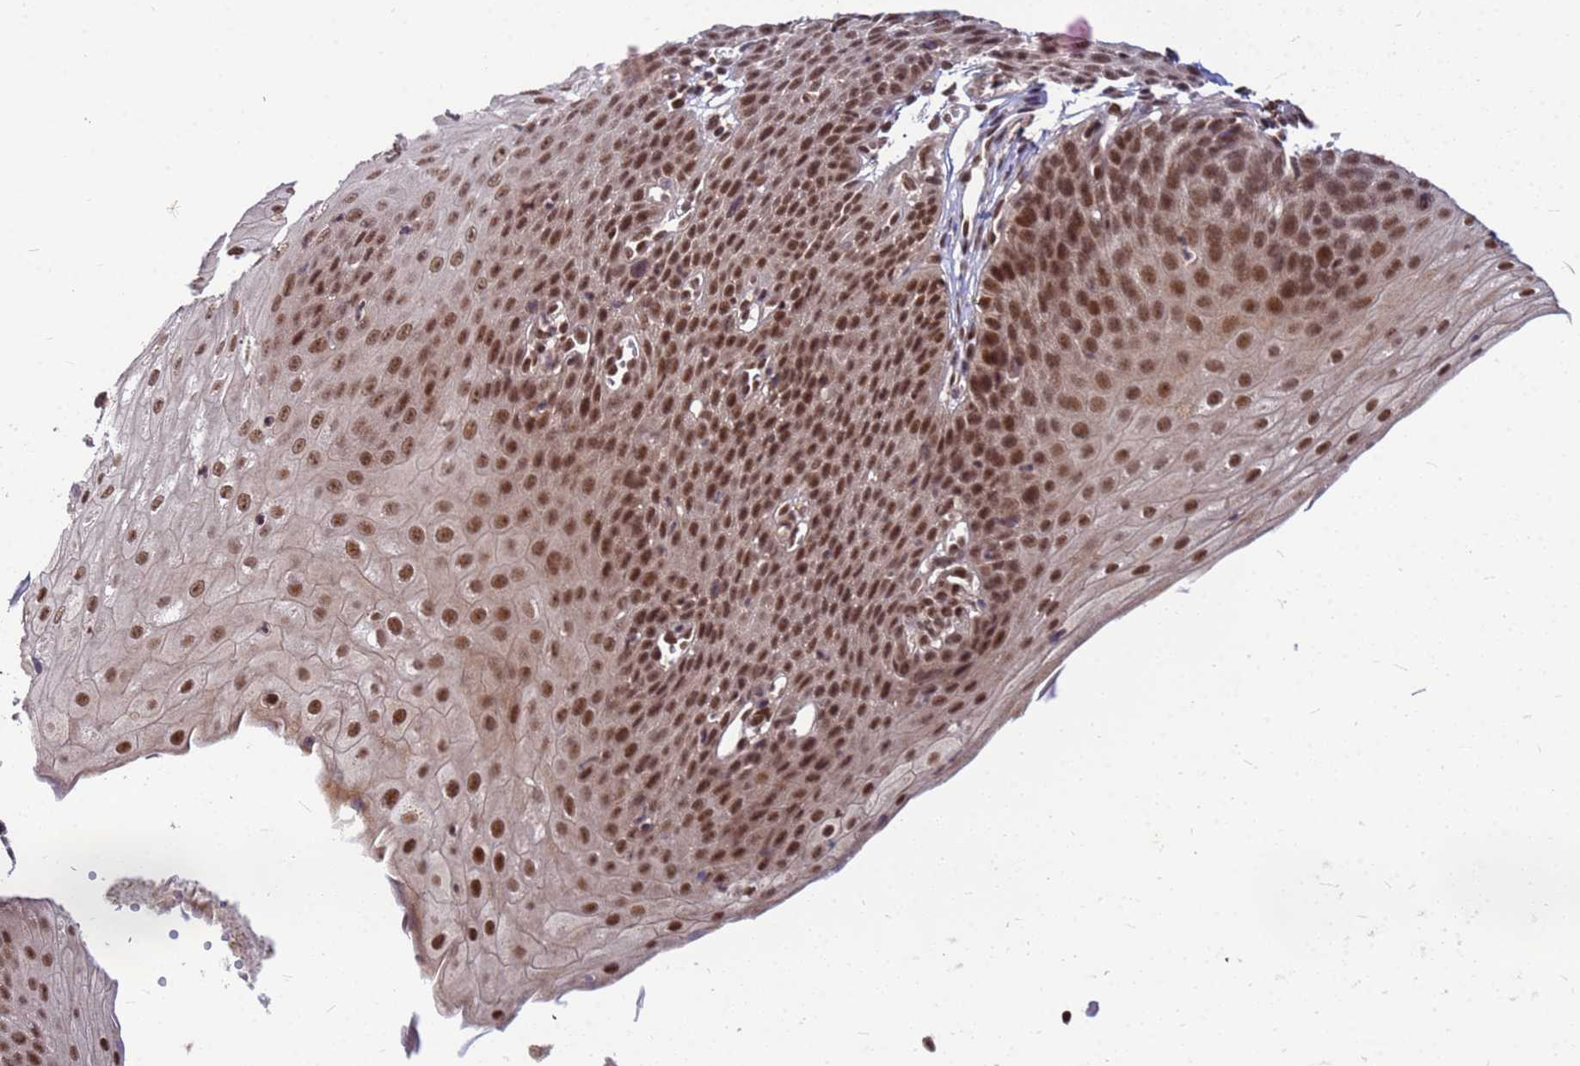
{"staining": {"intensity": "strong", "quantity": ">75%", "location": "nuclear"}, "tissue": "esophagus", "cell_type": "Squamous epithelial cells", "image_type": "normal", "snomed": [{"axis": "morphology", "description": "Normal tissue, NOS"}, {"axis": "topography", "description": "Esophagus"}], "caption": "Approximately >75% of squamous epithelial cells in normal esophagus exhibit strong nuclear protein staining as visualized by brown immunohistochemical staining.", "gene": "NCBP2", "patient": {"sex": "male", "age": 71}}